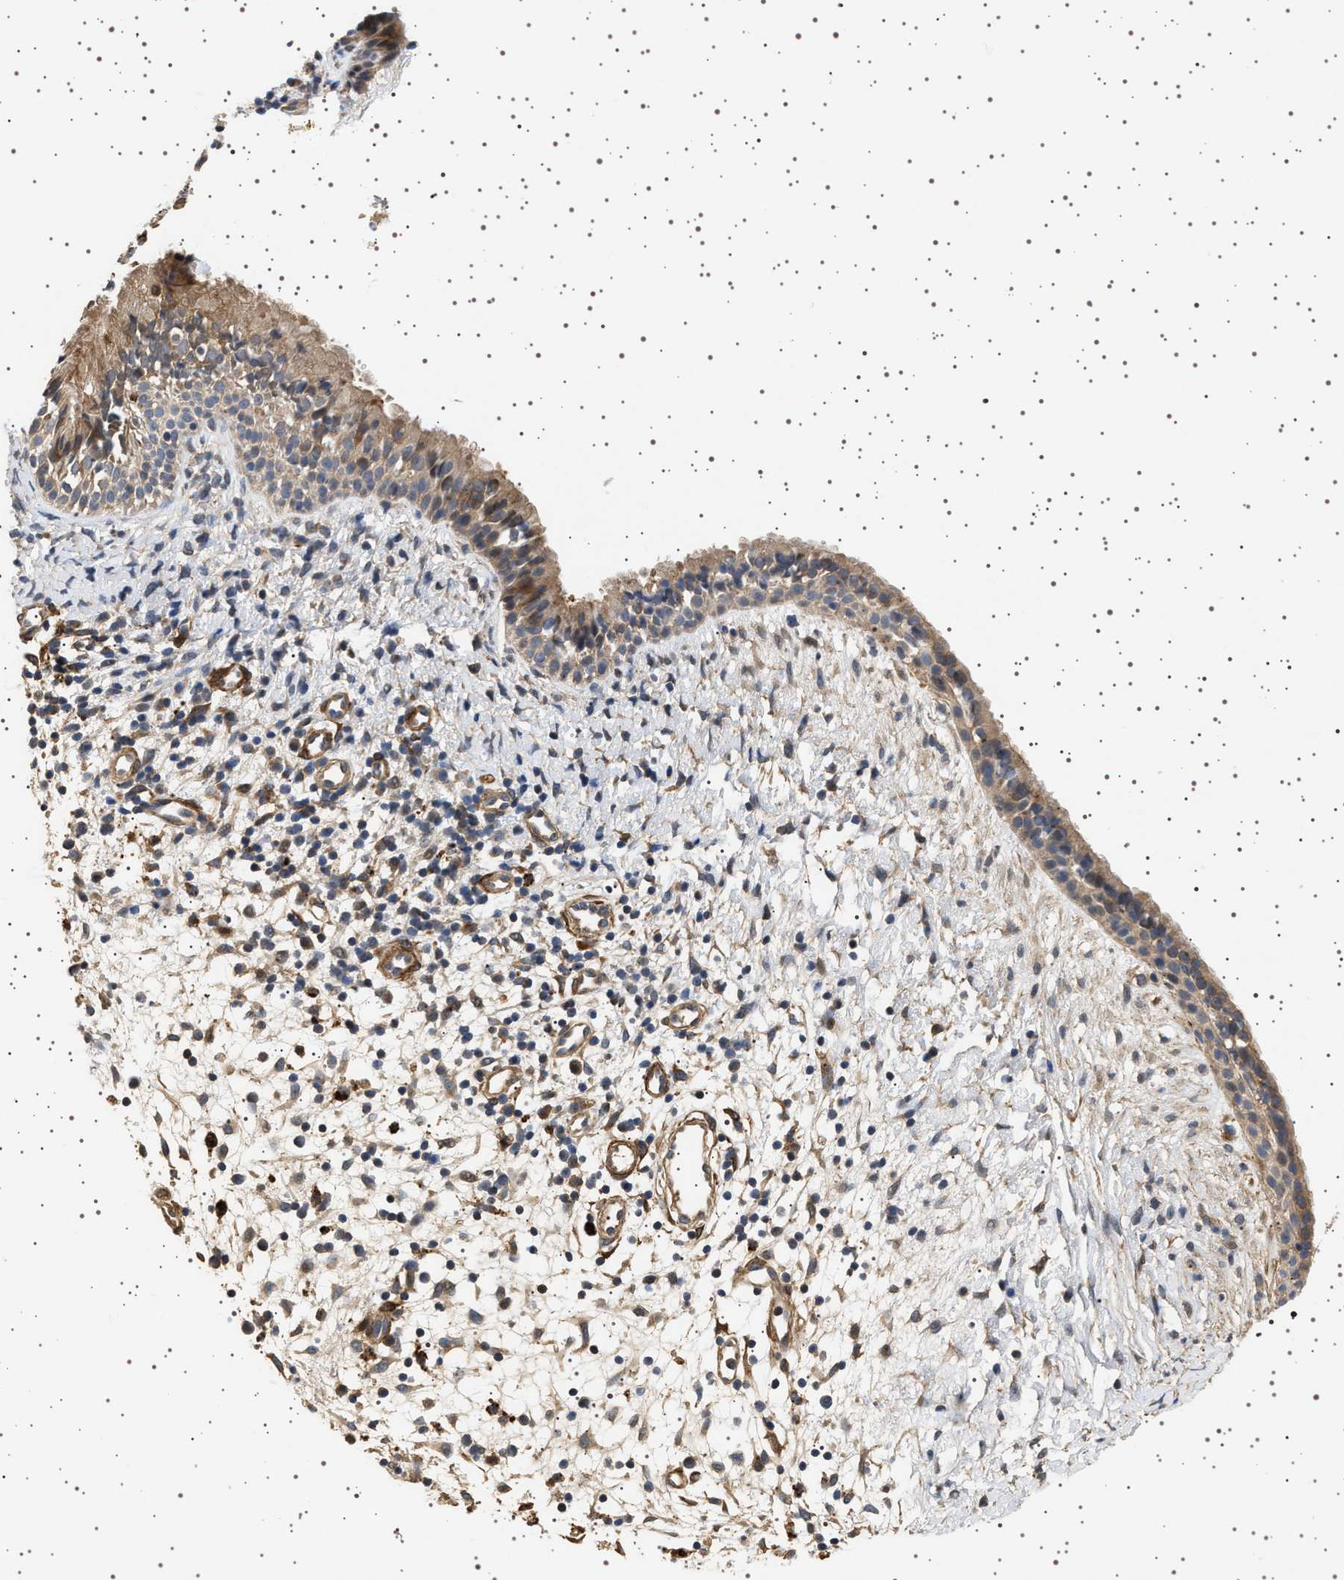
{"staining": {"intensity": "moderate", "quantity": ">75%", "location": "cytoplasmic/membranous"}, "tissue": "nasopharynx", "cell_type": "Respiratory epithelial cells", "image_type": "normal", "snomed": [{"axis": "morphology", "description": "Normal tissue, NOS"}, {"axis": "topography", "description": "Nasopharynx"}], "caption": "Protein staining exhibits moderate cytoplasmic/membranous positivity in approximately >75% of respiratory epithelial cells in normal nasopharynx.", "gene": "GUCY1B1", "patient": {"sex": "male", "age": 22}}